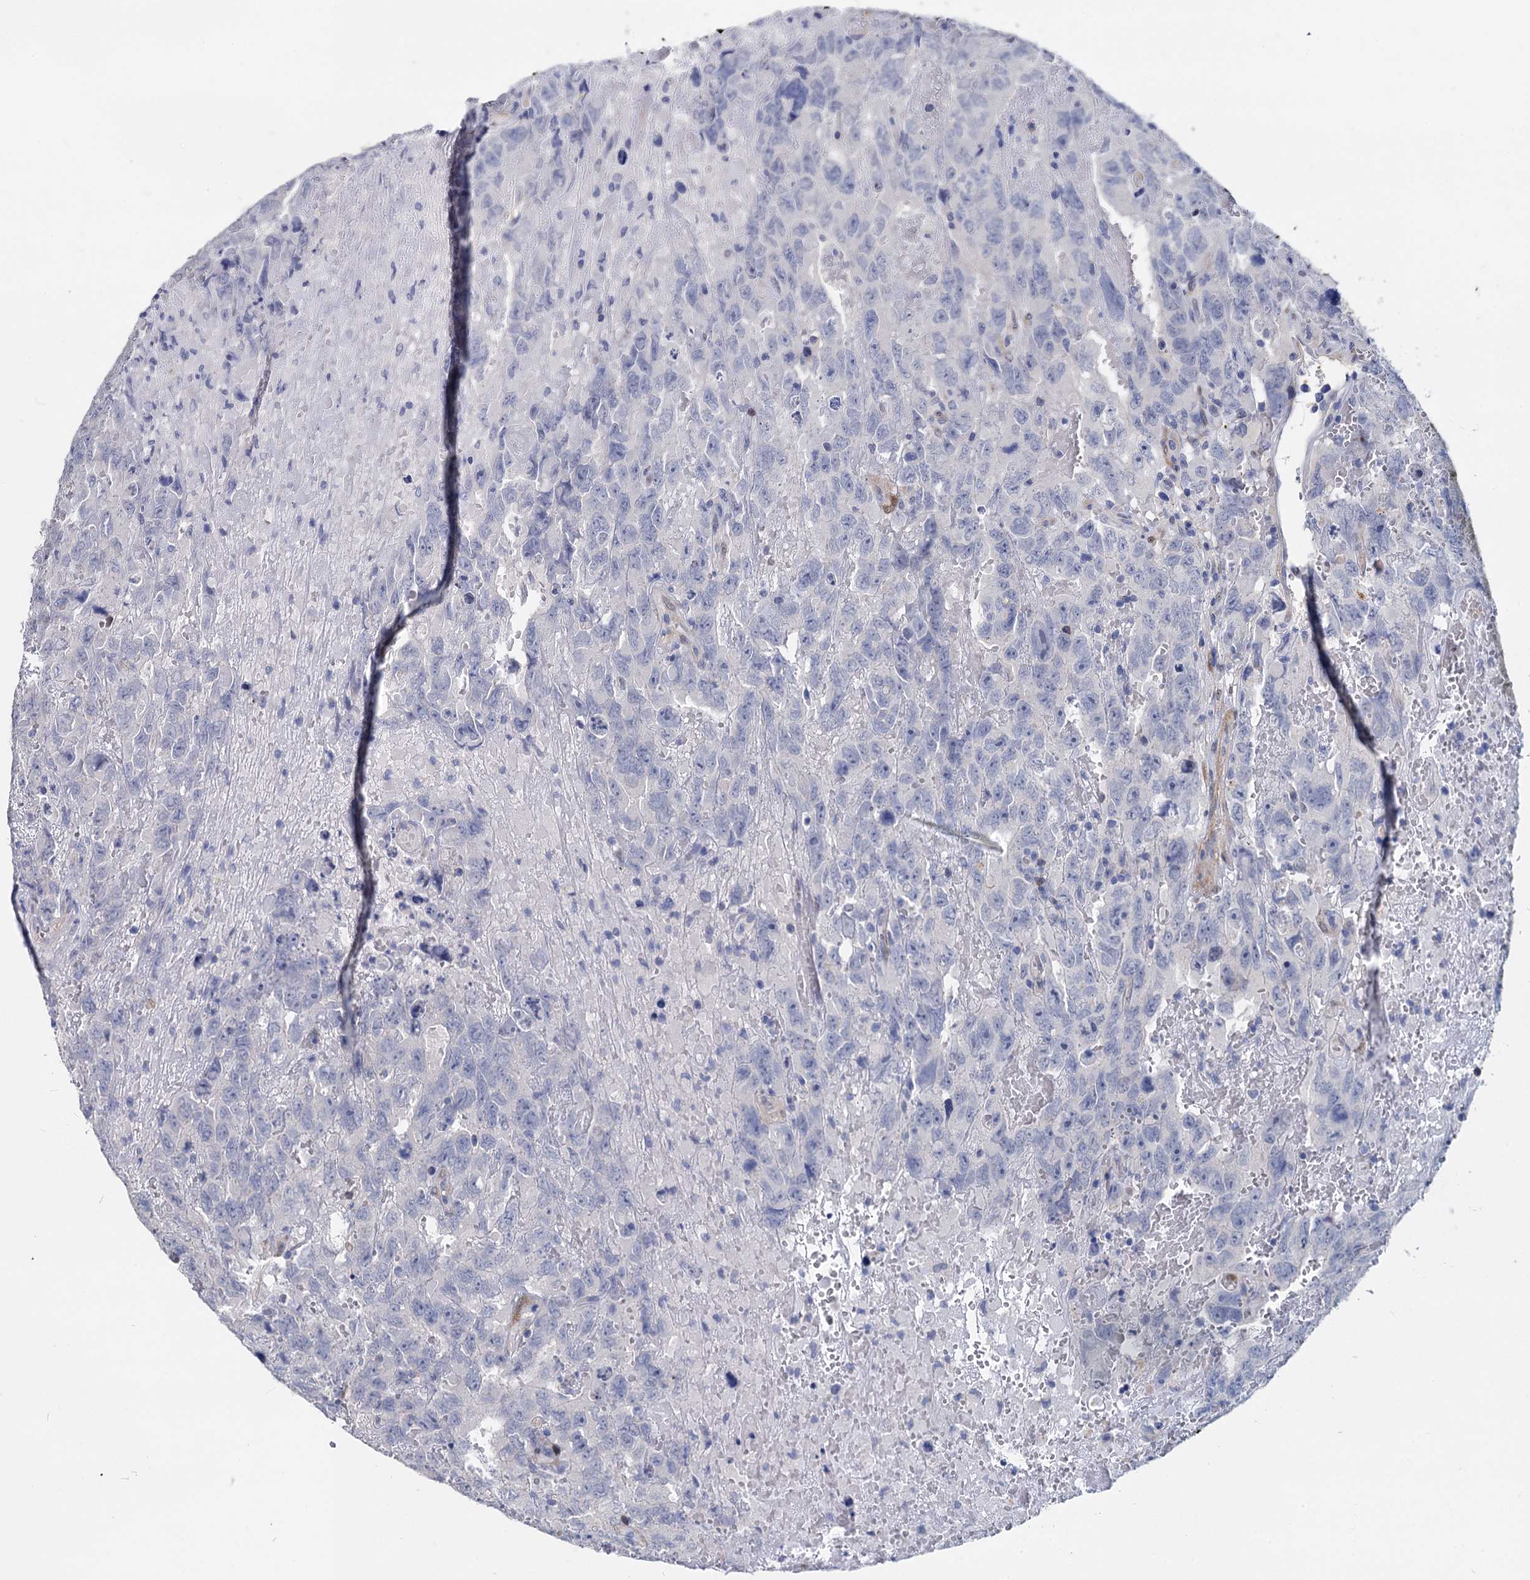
{"staining": {"intensity": "negative", "quantity": "none", "location": "none"}, "tissue": "testis cancer", "cell_type": "Tumor cells", "image_type": "cancer", "snomed": [{"axis": "morphology", "description": "Carcinoma, Embryonal, NOS"}, {"axis": "topography", "description": "Testis"}], "caption": "Protein analysis of testis cancer displays no significant positivity in tumor cells. The staining was performed using DAB (3,3'-diaminobenzidine) to visualize the protein expression in brown, while the nuclei were stained in blue with hematoxylin (Magnification: 20x).", "gene": "GSTM3", "patient": {"sex": "male", "age": 45}}